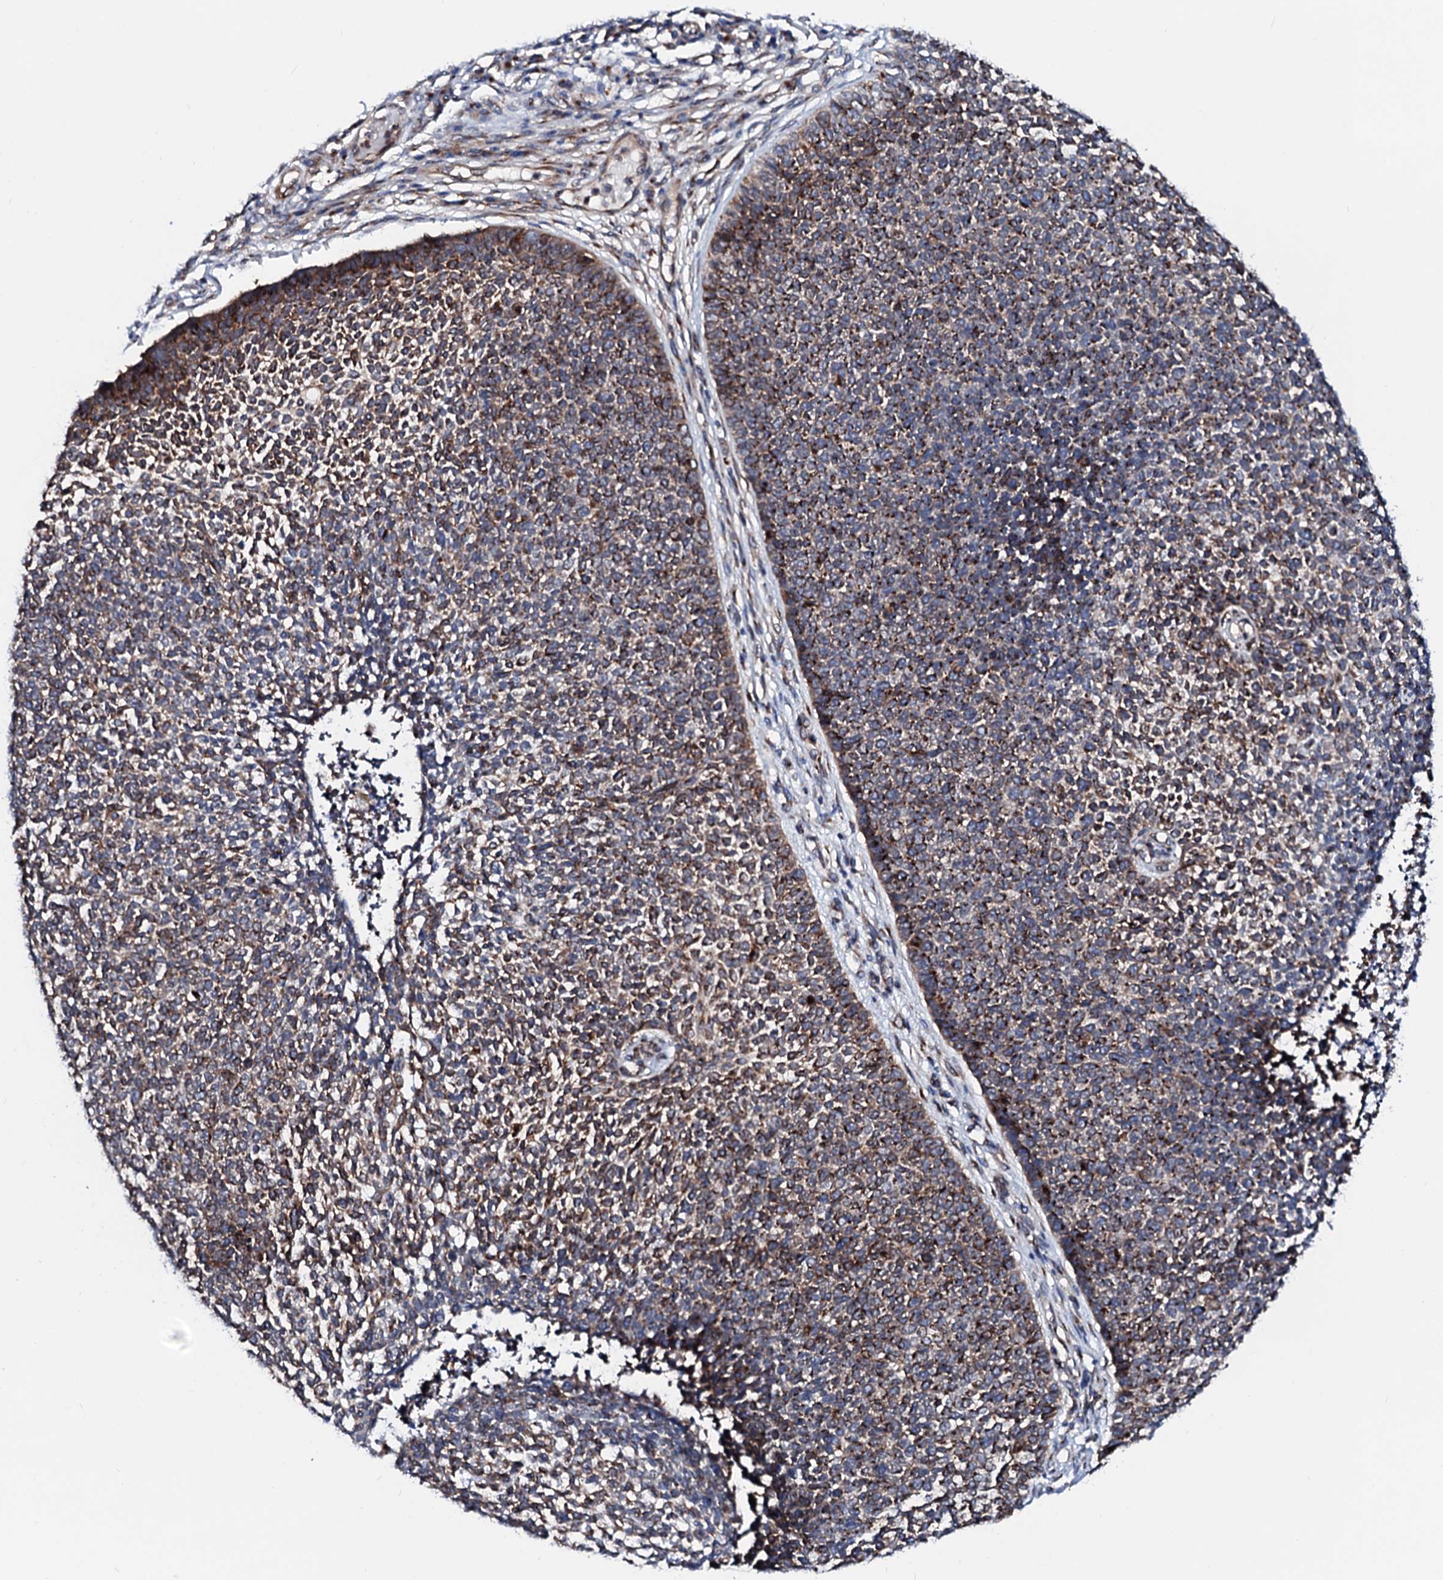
{"staining": {"intensity": "moderate", "quantity": ">75%", "location": "cytoplasmic/membranous"}, "tissue": "skin cancer", "cell_type": "Tumor cells", "image_type": "cancer", "snomed": [{"axis": "morphology", "description": "Basal cell carcinoma"}, {"axis": "topography", "description": "Skin"}], "caption": "Immunohistochemical staining of skin cancer (basal cell carcinoma) exhibits moderate cytoplasmic/membranous protein staining in about >75% of tumor cells.", "gene": "TMCO3", "patient": {"sex": "female", "age": 84}}